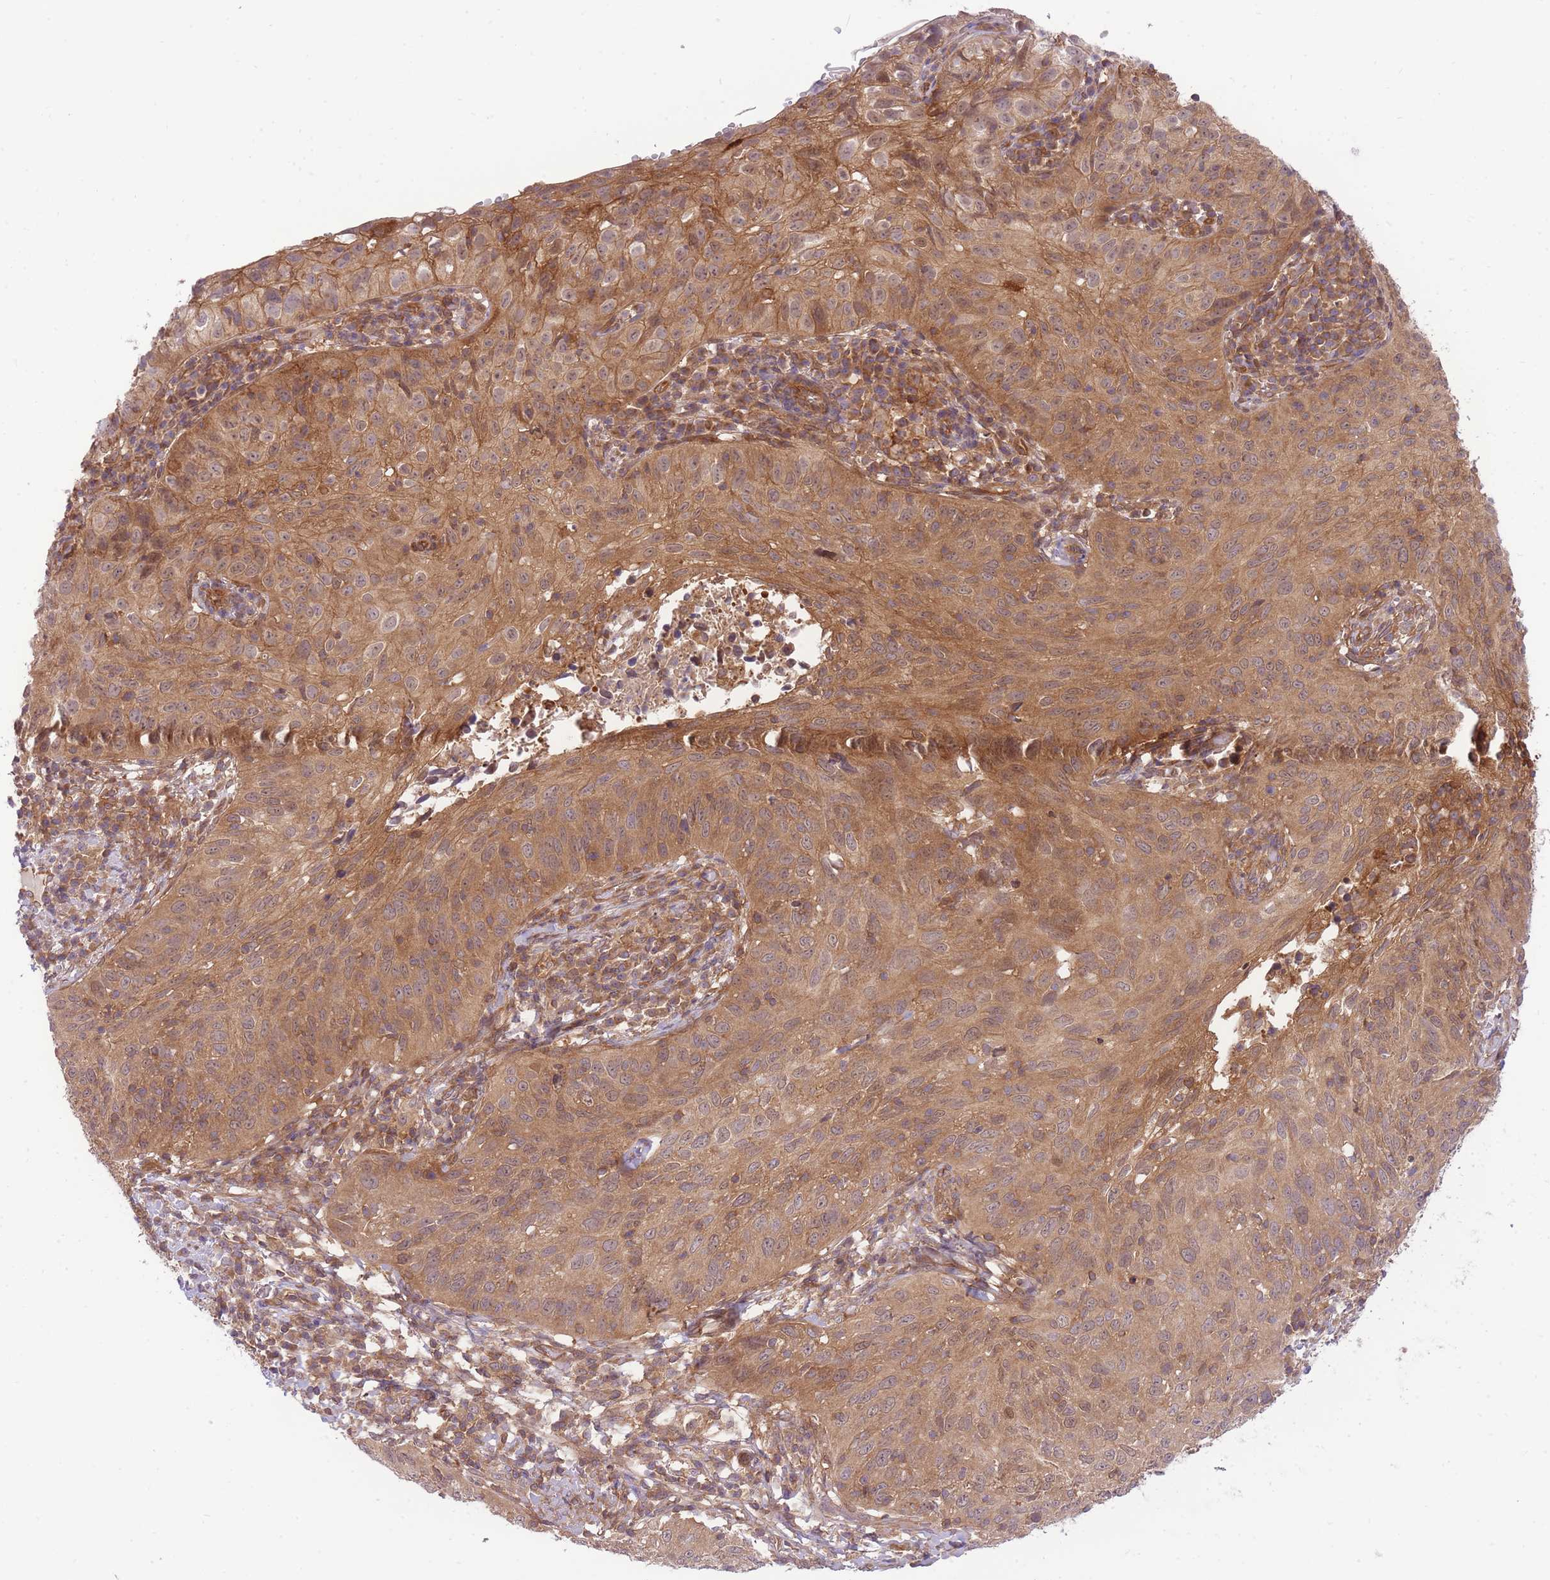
{"staining": {"intensity": "moderate", "quantity": ">75%", "location": "cytoplasmic/membranous"}, "tissue": "cervical cancer", "cell_type": "Tumor cells", "image_type": "cancer", "snomed": [{"axis": "morphology", "description": "Squamous cell carcinoma, NOS"}, {"axis": "topography", "description": "Cervix"}], "caption": "This image displays immunohistochemistry staining of cervical cancer (squamous cell carcinoma), with medium moderate cytoplasmic/membranous expression in approximately >75% of tumor cells.", "gene": "PREP", "patient": {"sex": "female", "age": 30}}